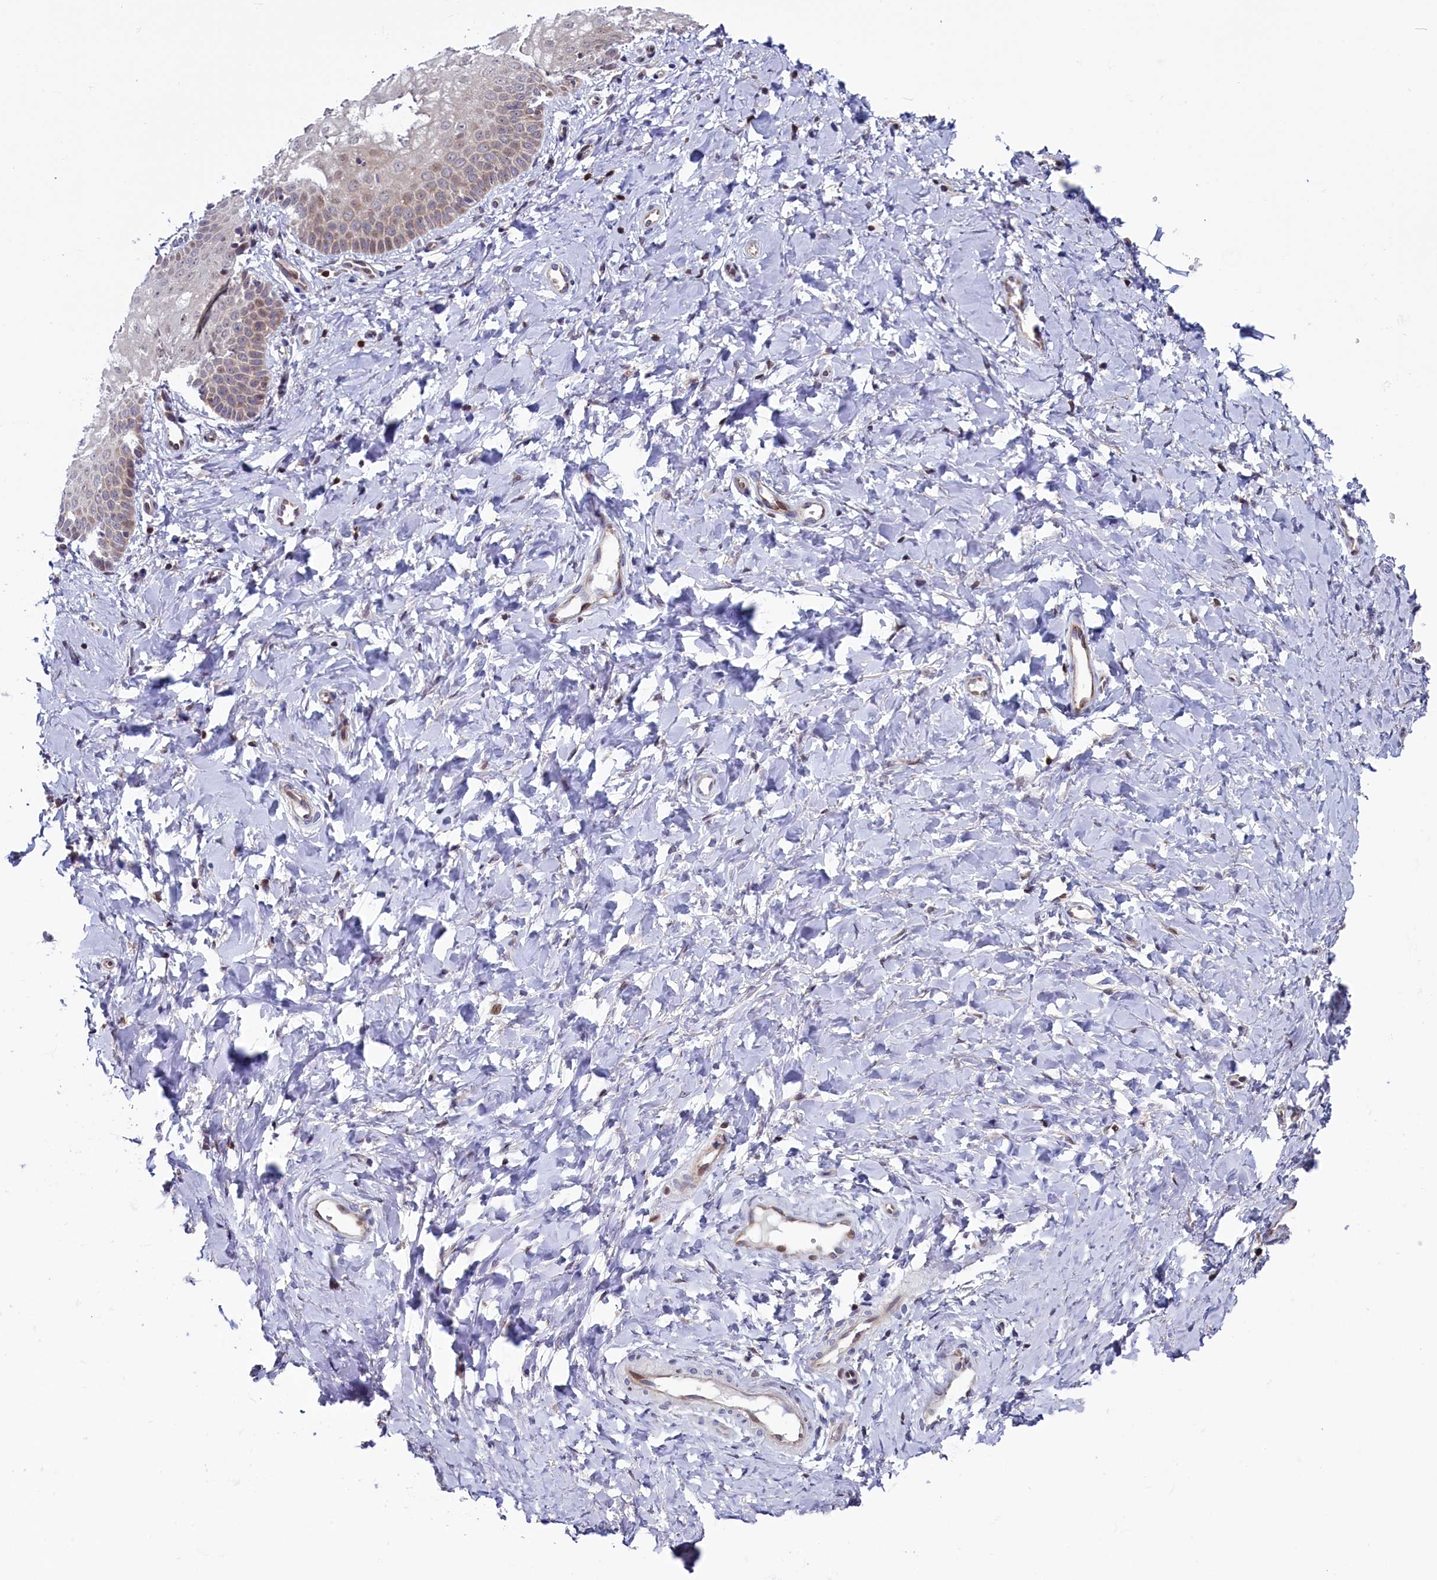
{"staining": {"intensity": "moderate", "quantity": "<25%", "location": "nuclear"}, "tissue": "vagina", "cell_type": "Squamous epithelial cells", "image_type": "normal", "snomed": [{"axis": "morphology", "description": "Normal tissue, NOS"}, {"axis": "topography", "description": "Vagina"}], "caption": "The image reveals immunohistochemical staining of benign vagina. There is moderate nuclear positivity is appreciated in about <25% of squamous epithelial cells.", "gene": "CIAPIN1", "patient": {"sex": "female", "age": 68}}